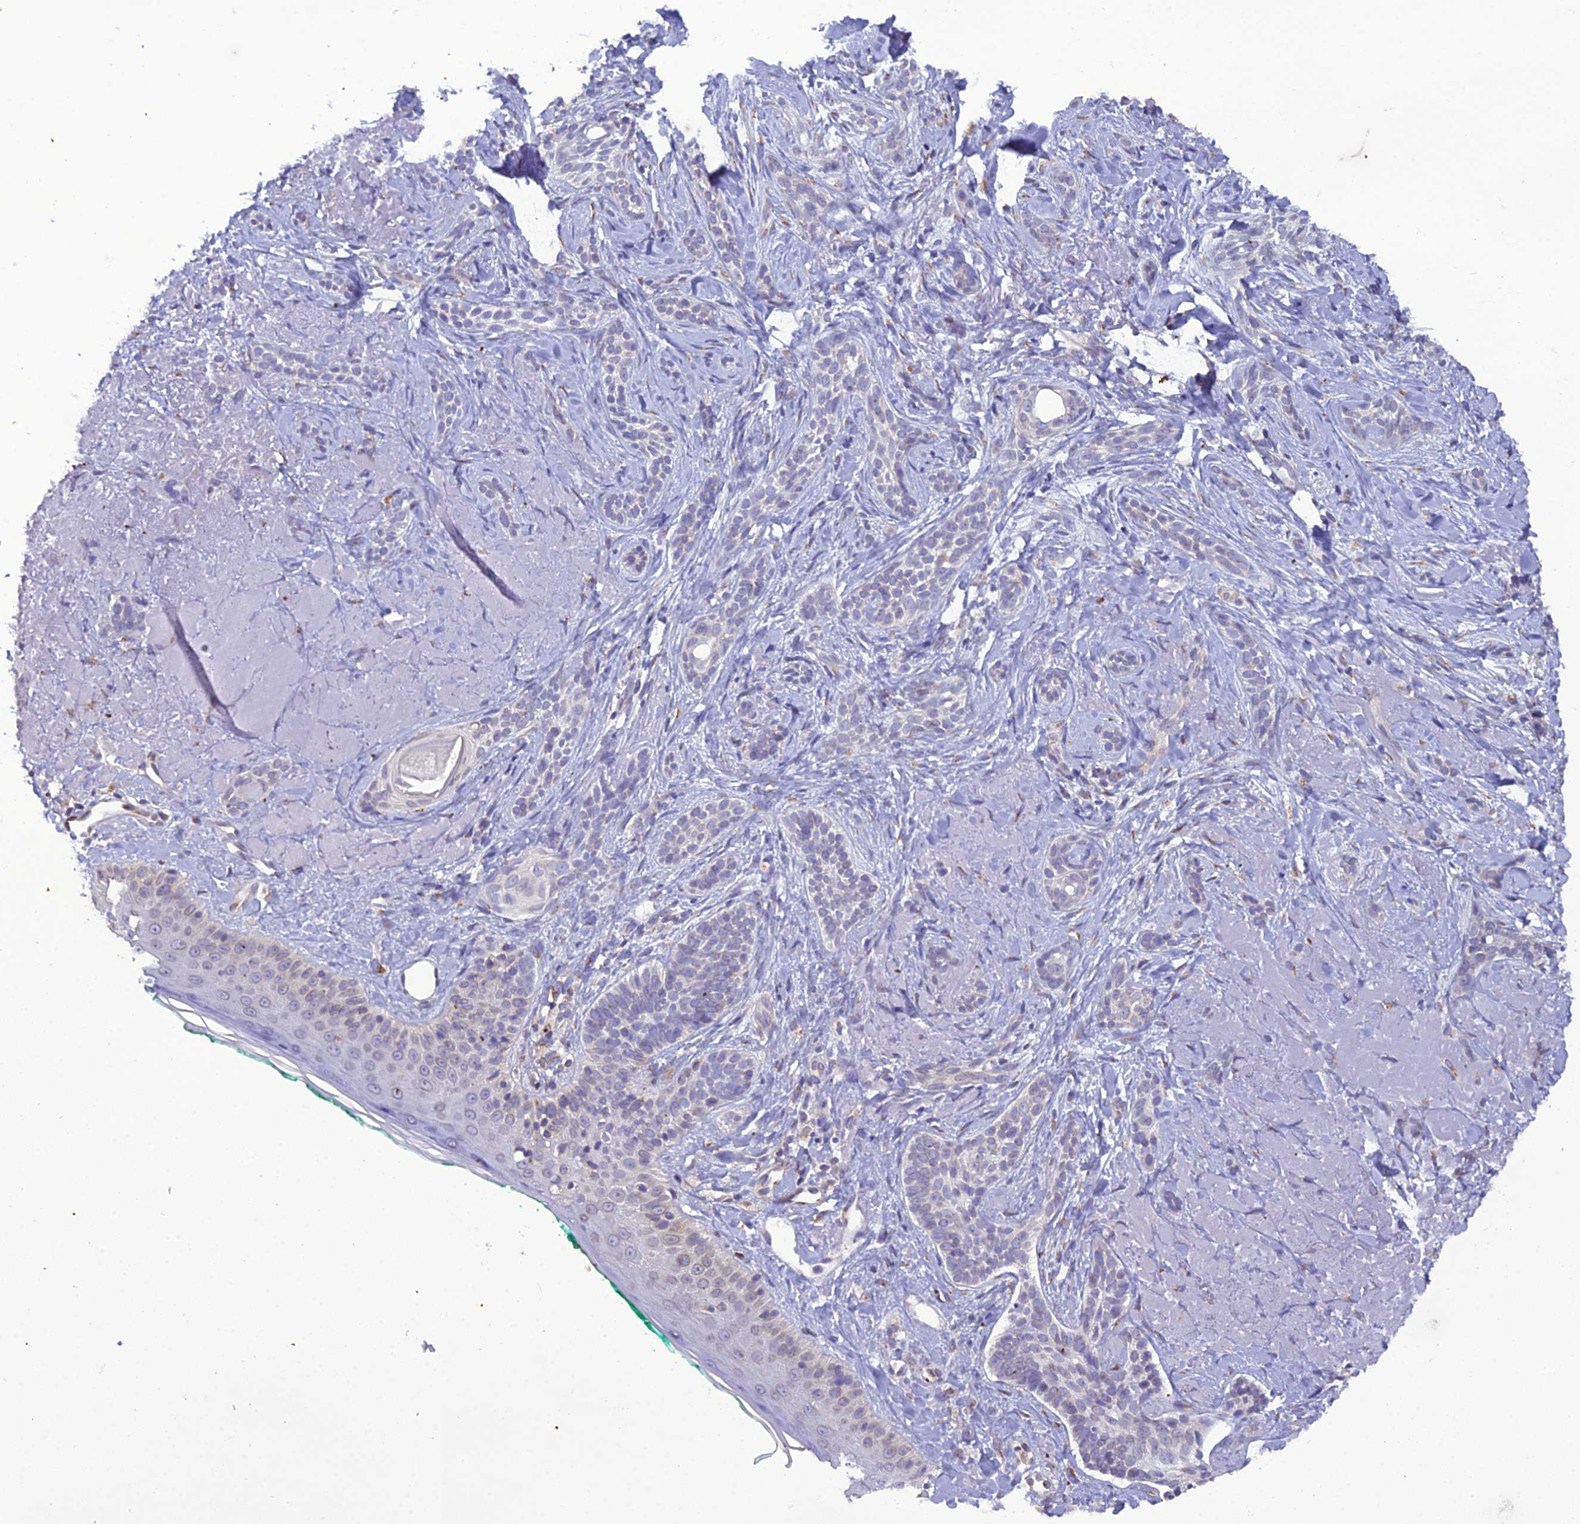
{"staining": {"intensity": "negative", "quantity": "none", "location": "none"}, "tissue": "skin cancer", "cell_type": "Tumor cells", "image_type": "cancer", "snomed": [{"axis": "morphology", "description": "Basal cell carcinoma"}, {"axis": "topography", "description": "Skin"}], "caption": "This histopathology image is of skin basal cell carcinoma stained with IHC to label a protein in brown with the nuclei are counter-stained blue. There is no staining in tumor cells.", "gene": "GOLPH3", "patient": {"sex": "male", "age": 71}}